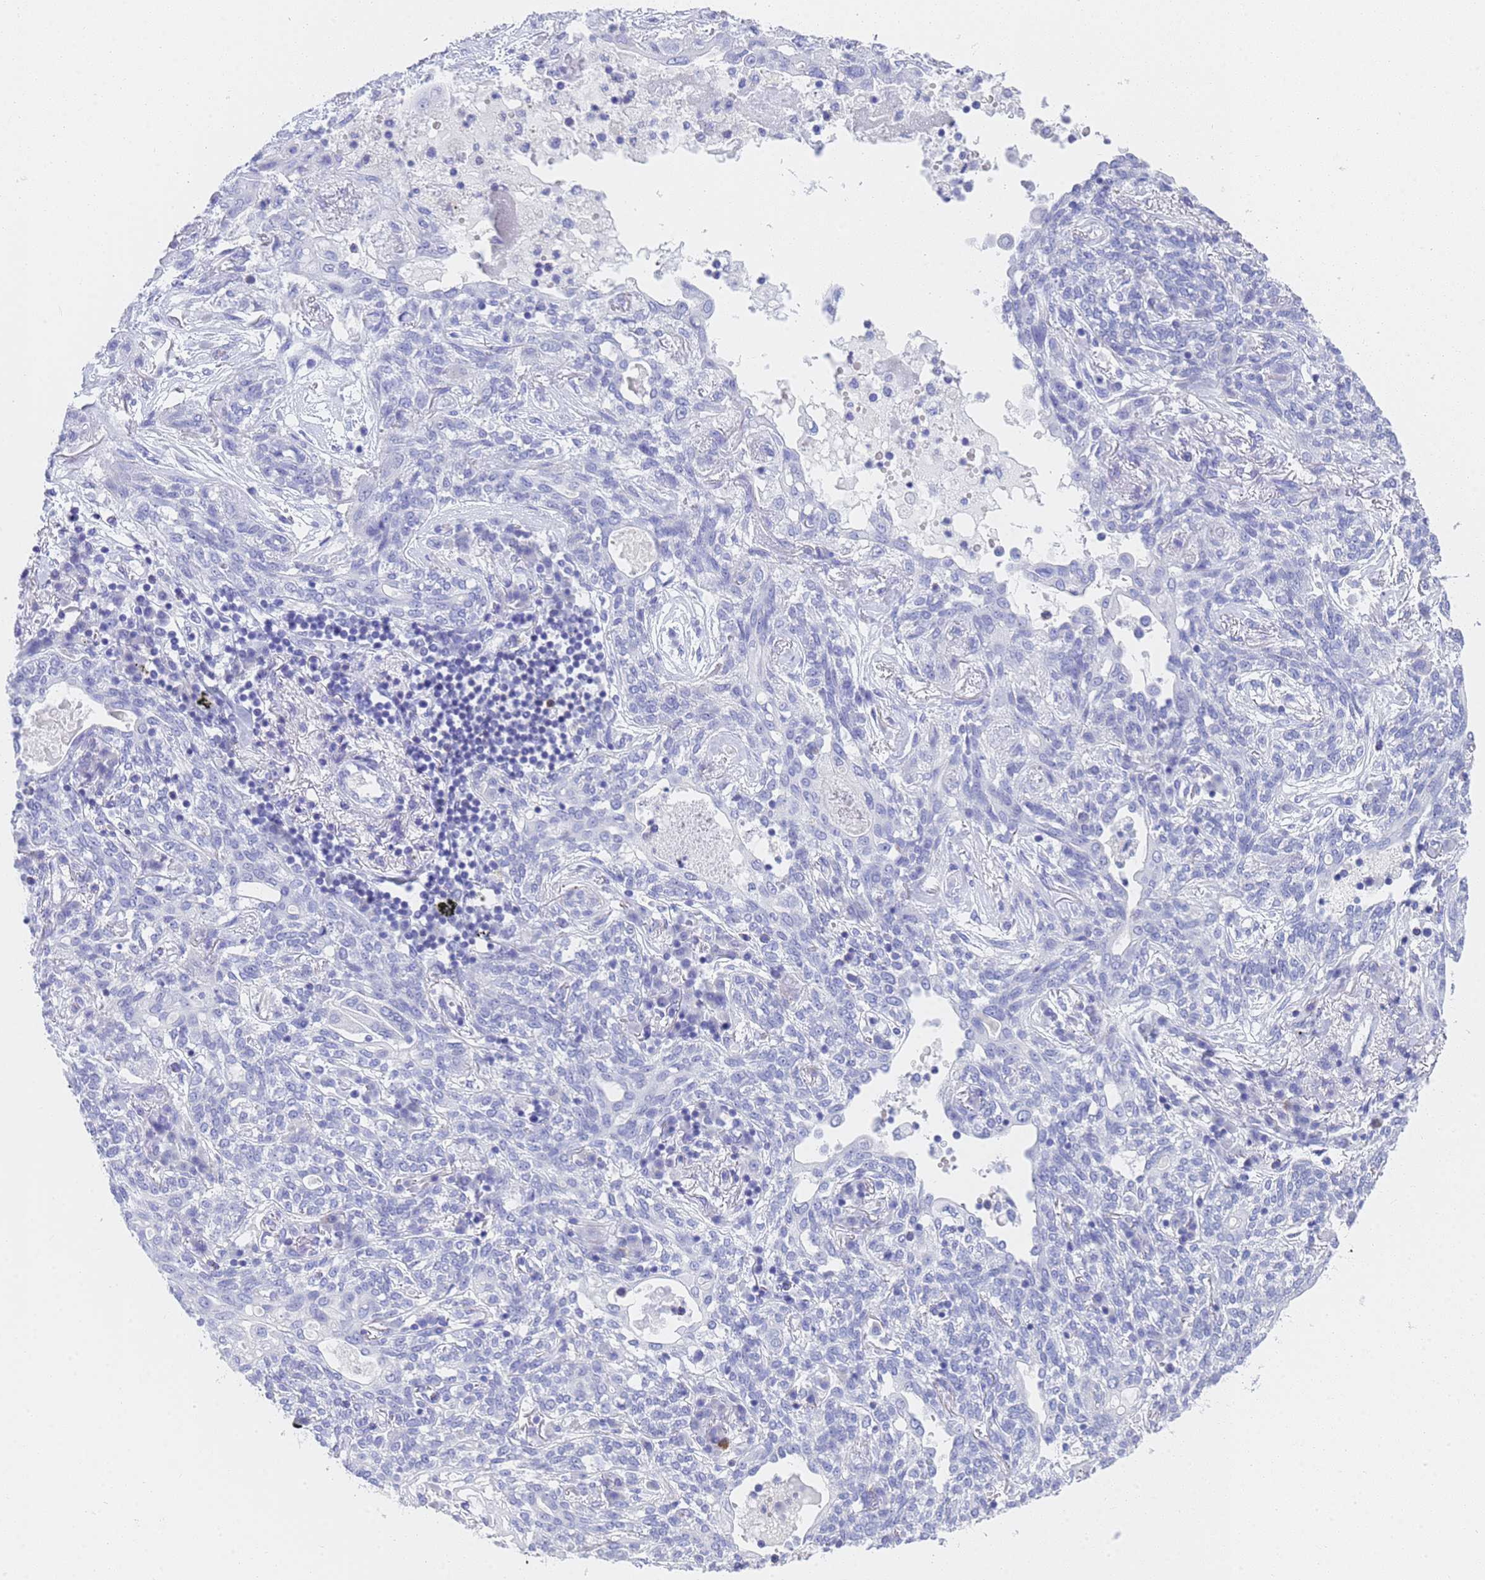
{"staining": {"intensity": "negative", "quantity": "none", "location": "none"}, "tissue": "lung cancer", "cell_type": "Tumor cells", "image_type": "cancer", "snomed": [{"axis": "morphology", "description": "Squamous cell carcinoma, NOS"}, {"axis": "topography", "description": "Lung"}], "caption": "The micrograph demonstrates no significant positivity in tumor cells of lung squamous cell carcinoma.", "gene": "STATH", "patient": {"sex": "female", "age": 70}}